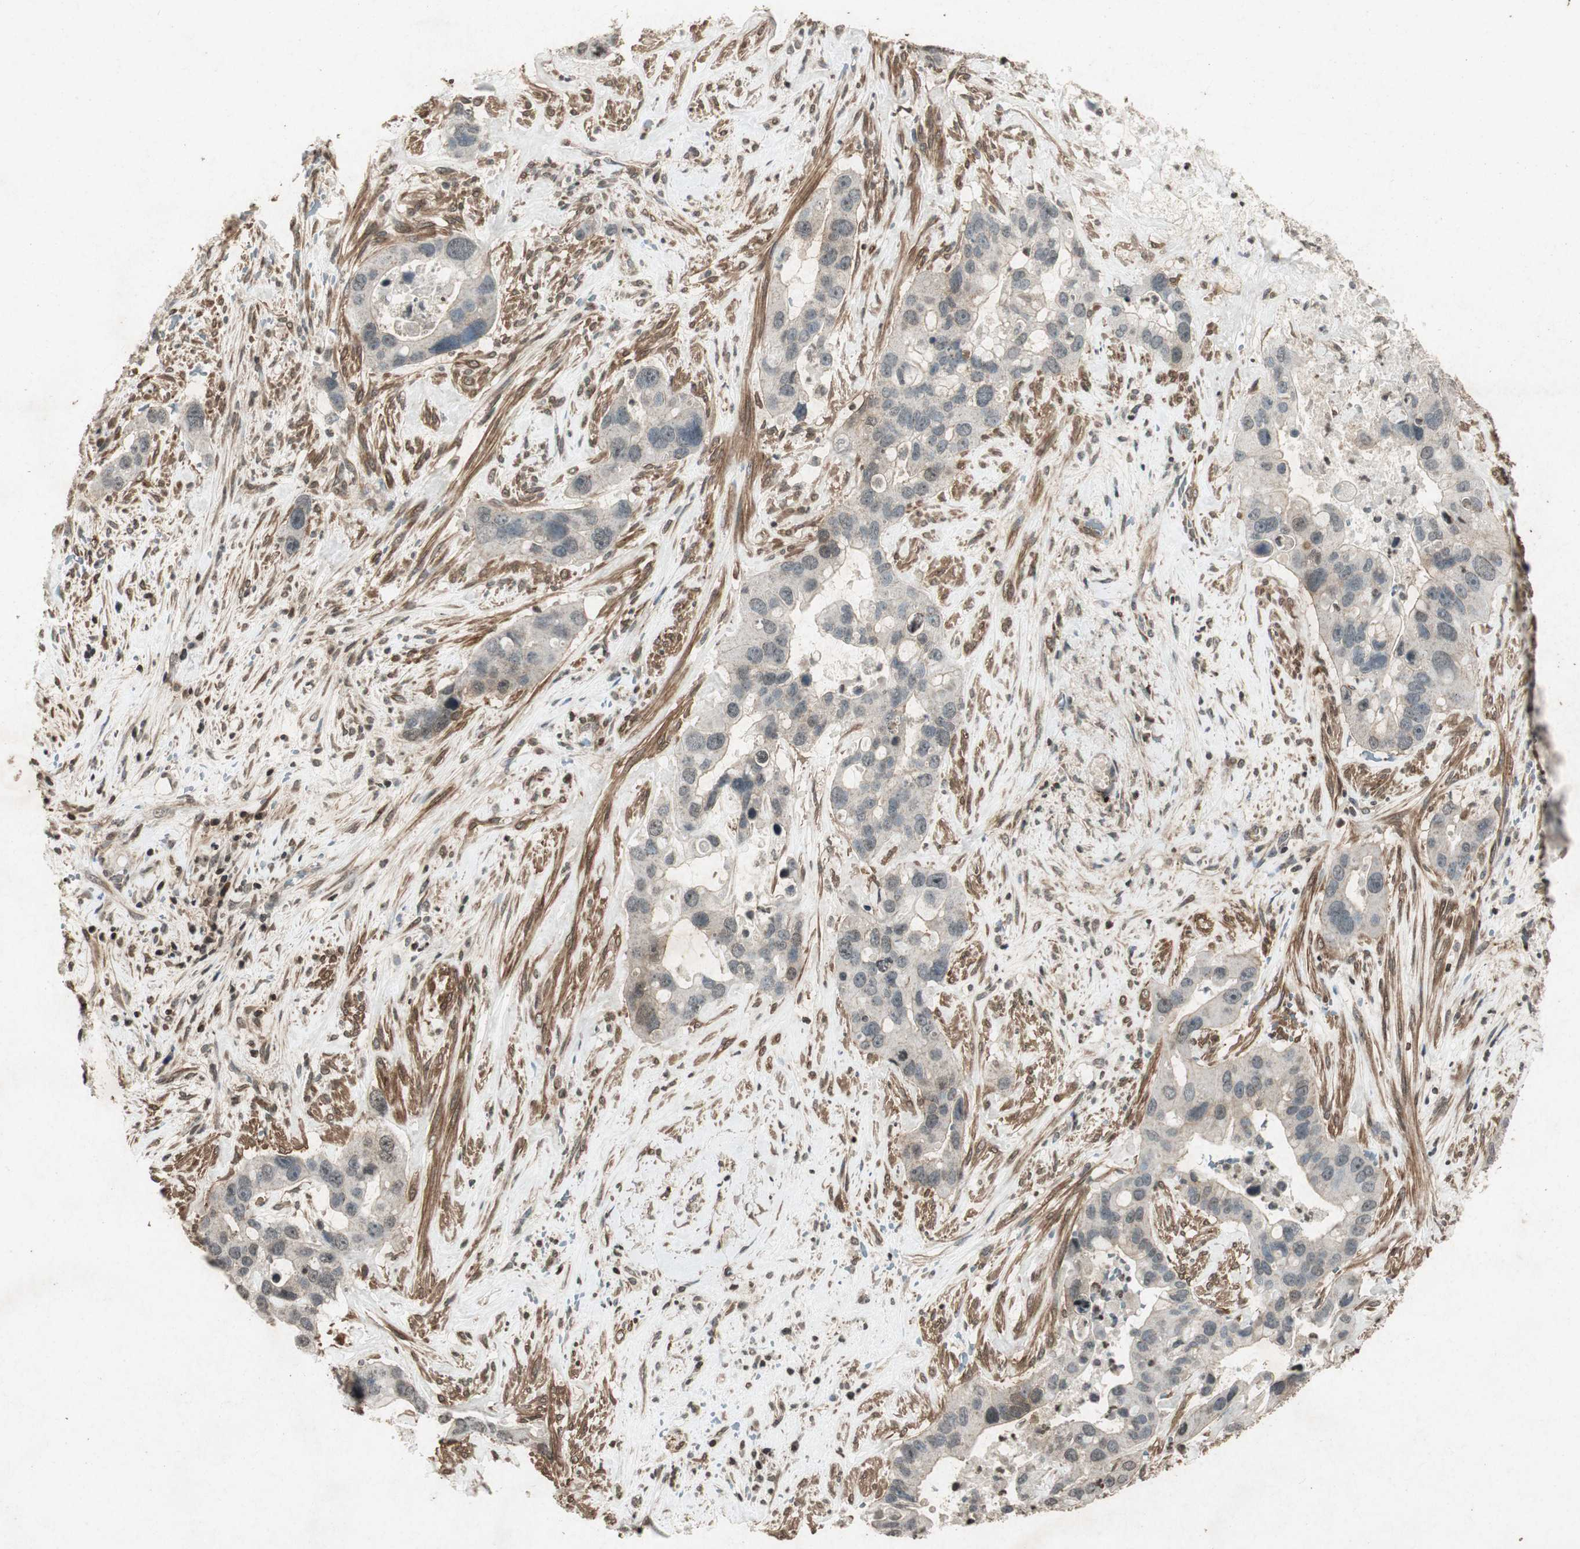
{"staining": {"intensity": "weak", "quantity": ">75%", "location": "cytoplasmic/membranous"}, "tissue": "liver cancer", "cell_type": "Tumor cells", "image_type": "cancer", "snomed": [{"axis": "morphology", "description": "Cholangiocarcinoma"}, {"axis": "topography", "description": "Liver"}], "caption": "Liver cancer stained with DAB (3,3'-diaminobenzidine) immunohistochemistry displays low levels of weak cytoplasmic/membranous positivity in about >75% of tumor cells.", "gene": "PRKG1", "patient": {"sex": "female", "age": 65}}